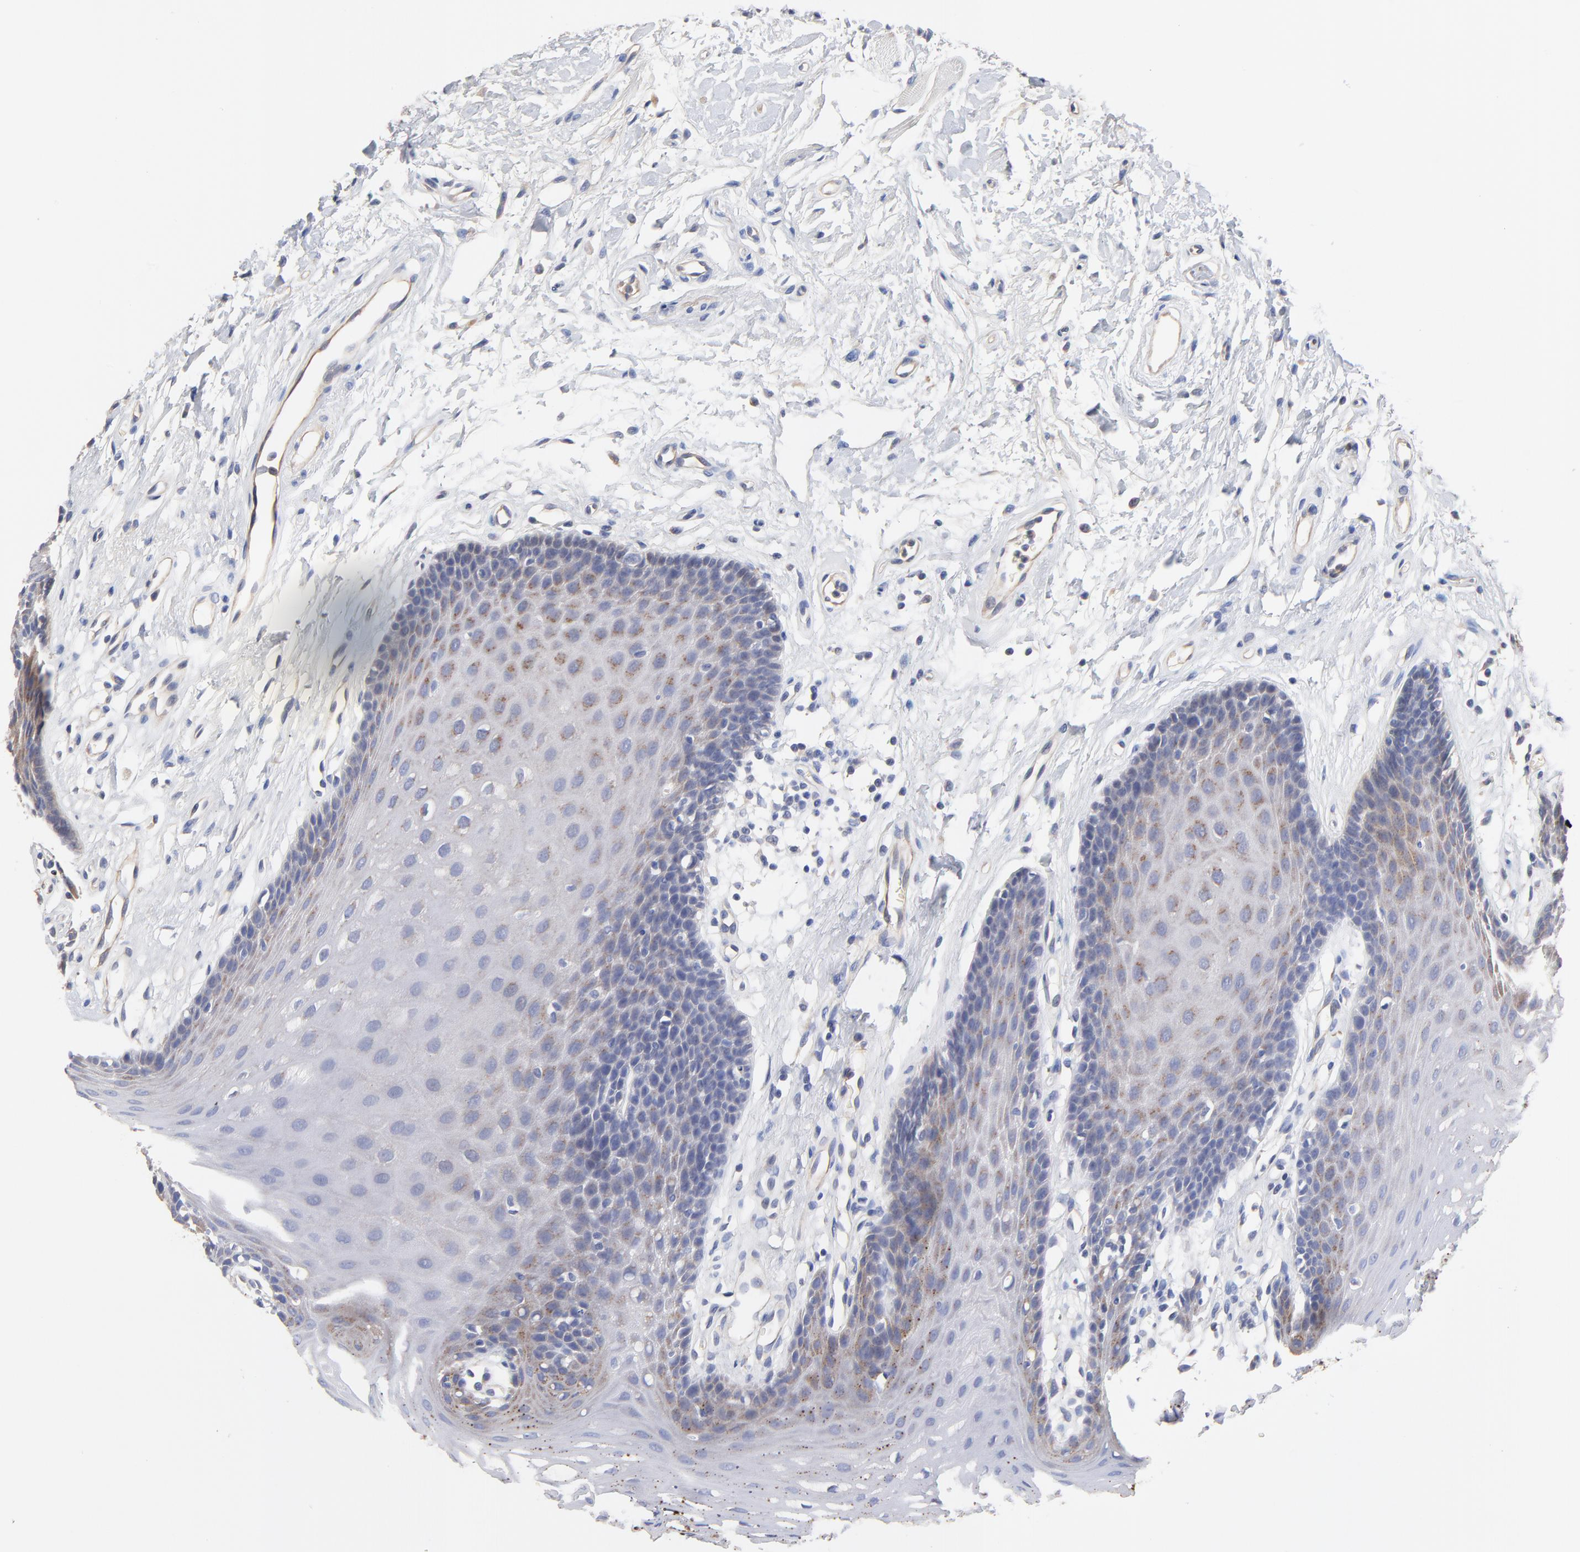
{"staining": {"intensity": "weak", "quantity": "25%-75%", "location": "cytoplasmic/membranous"}, "tissue": "oral mucosa", "cell_type": "Squamous epithelial cells", "image_type": "normal", "snomed": [{"axis": "morphology", "description": "Normal tissue, NOS"}, {"axis": "topography", "description": "Oral tissue"}], "caption": "Immunohistochemical staining of normal oral mucosa reveals 25%-75% levels of weak cytoplasmic/membranous protein positivity in approximately 25%-75% of squamous epithelial cells.", "gene": "FBXL2", "patient": {"sex": "male", "age": 62}}